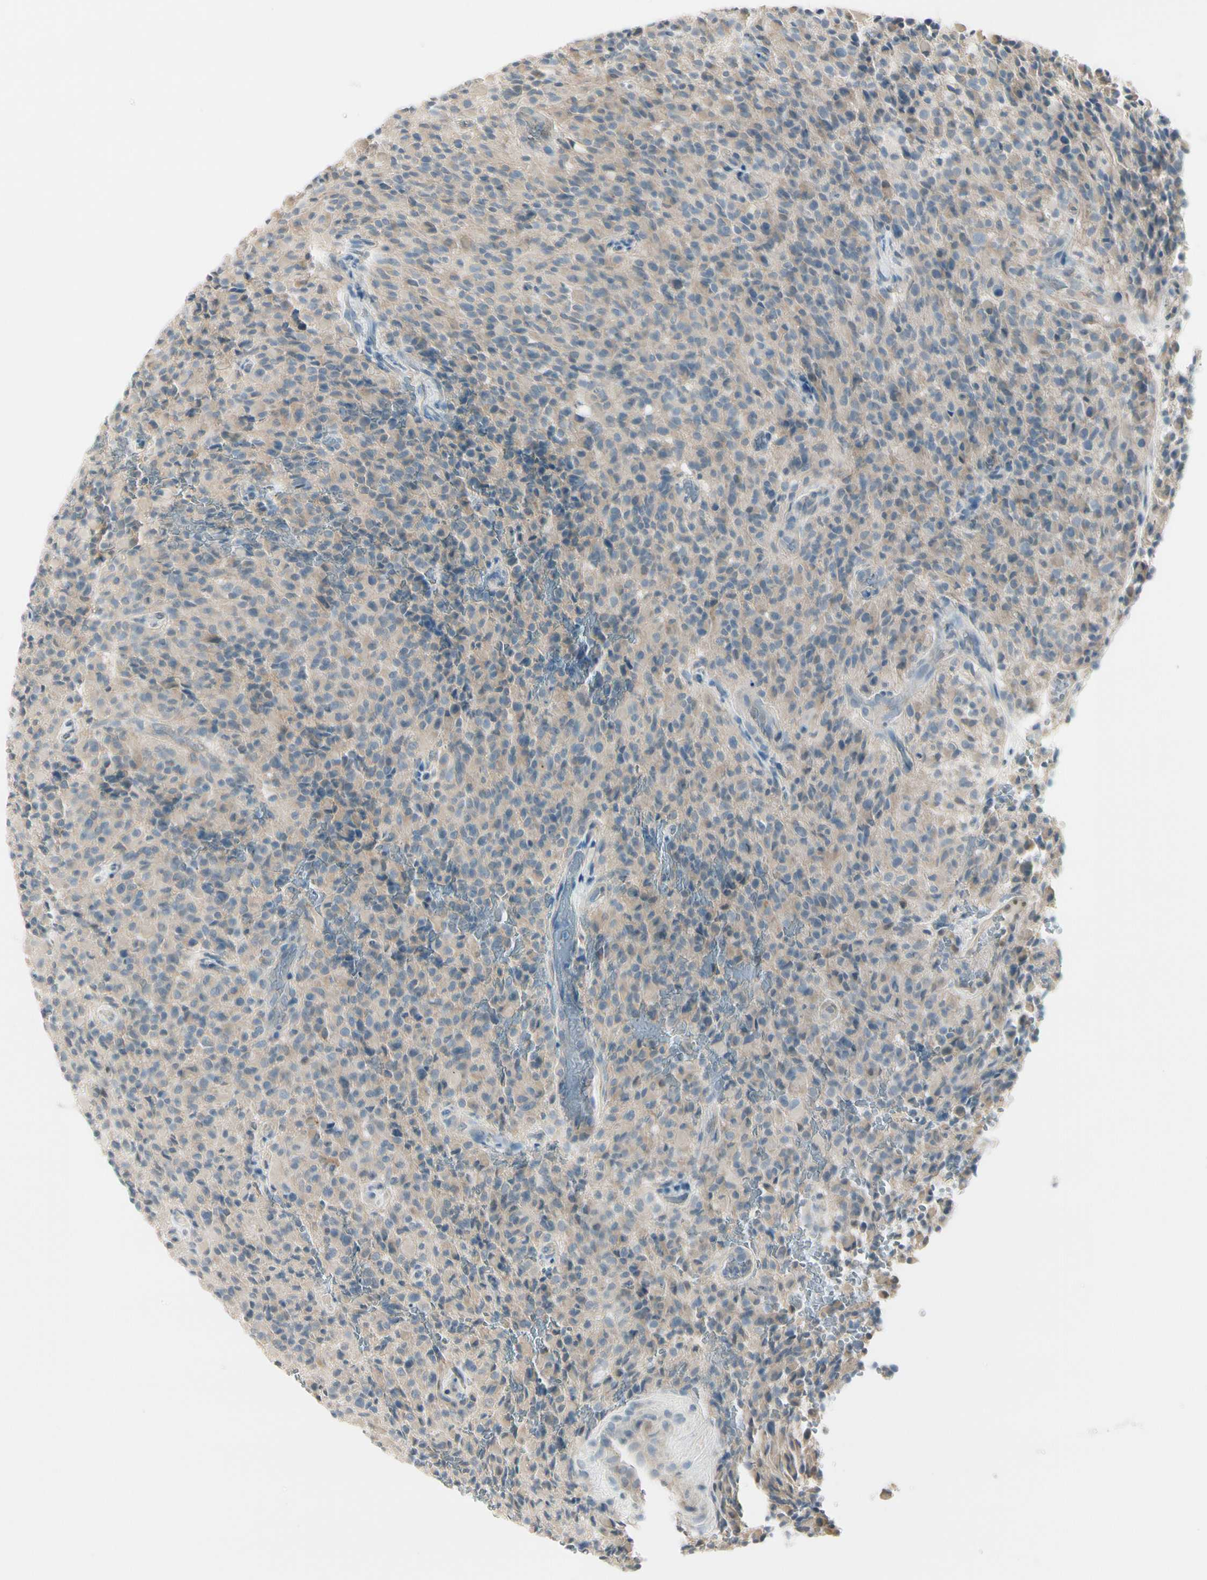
{"staining": {"intensity": "weak", "quantity": ">75%", "location": "cytoplasmic/membranous"}, "tissue": "glioma", "cell_type": "Tumor cells", "image_type": "cancer", "snomed": [{"axis": "morphology", "description": "Glioma, malignant, High grade"}, {"axis": "topography", "description": "Brain"}], "caption": "An IHC histopathology image of neoplastic tissue is shown. Protein staining in brown labels weak cytoplasmic/membranous positivity in glioma within tumor cells.", "gene": "CYP2E1", "patient": {"sex": "male", "age": 71}}